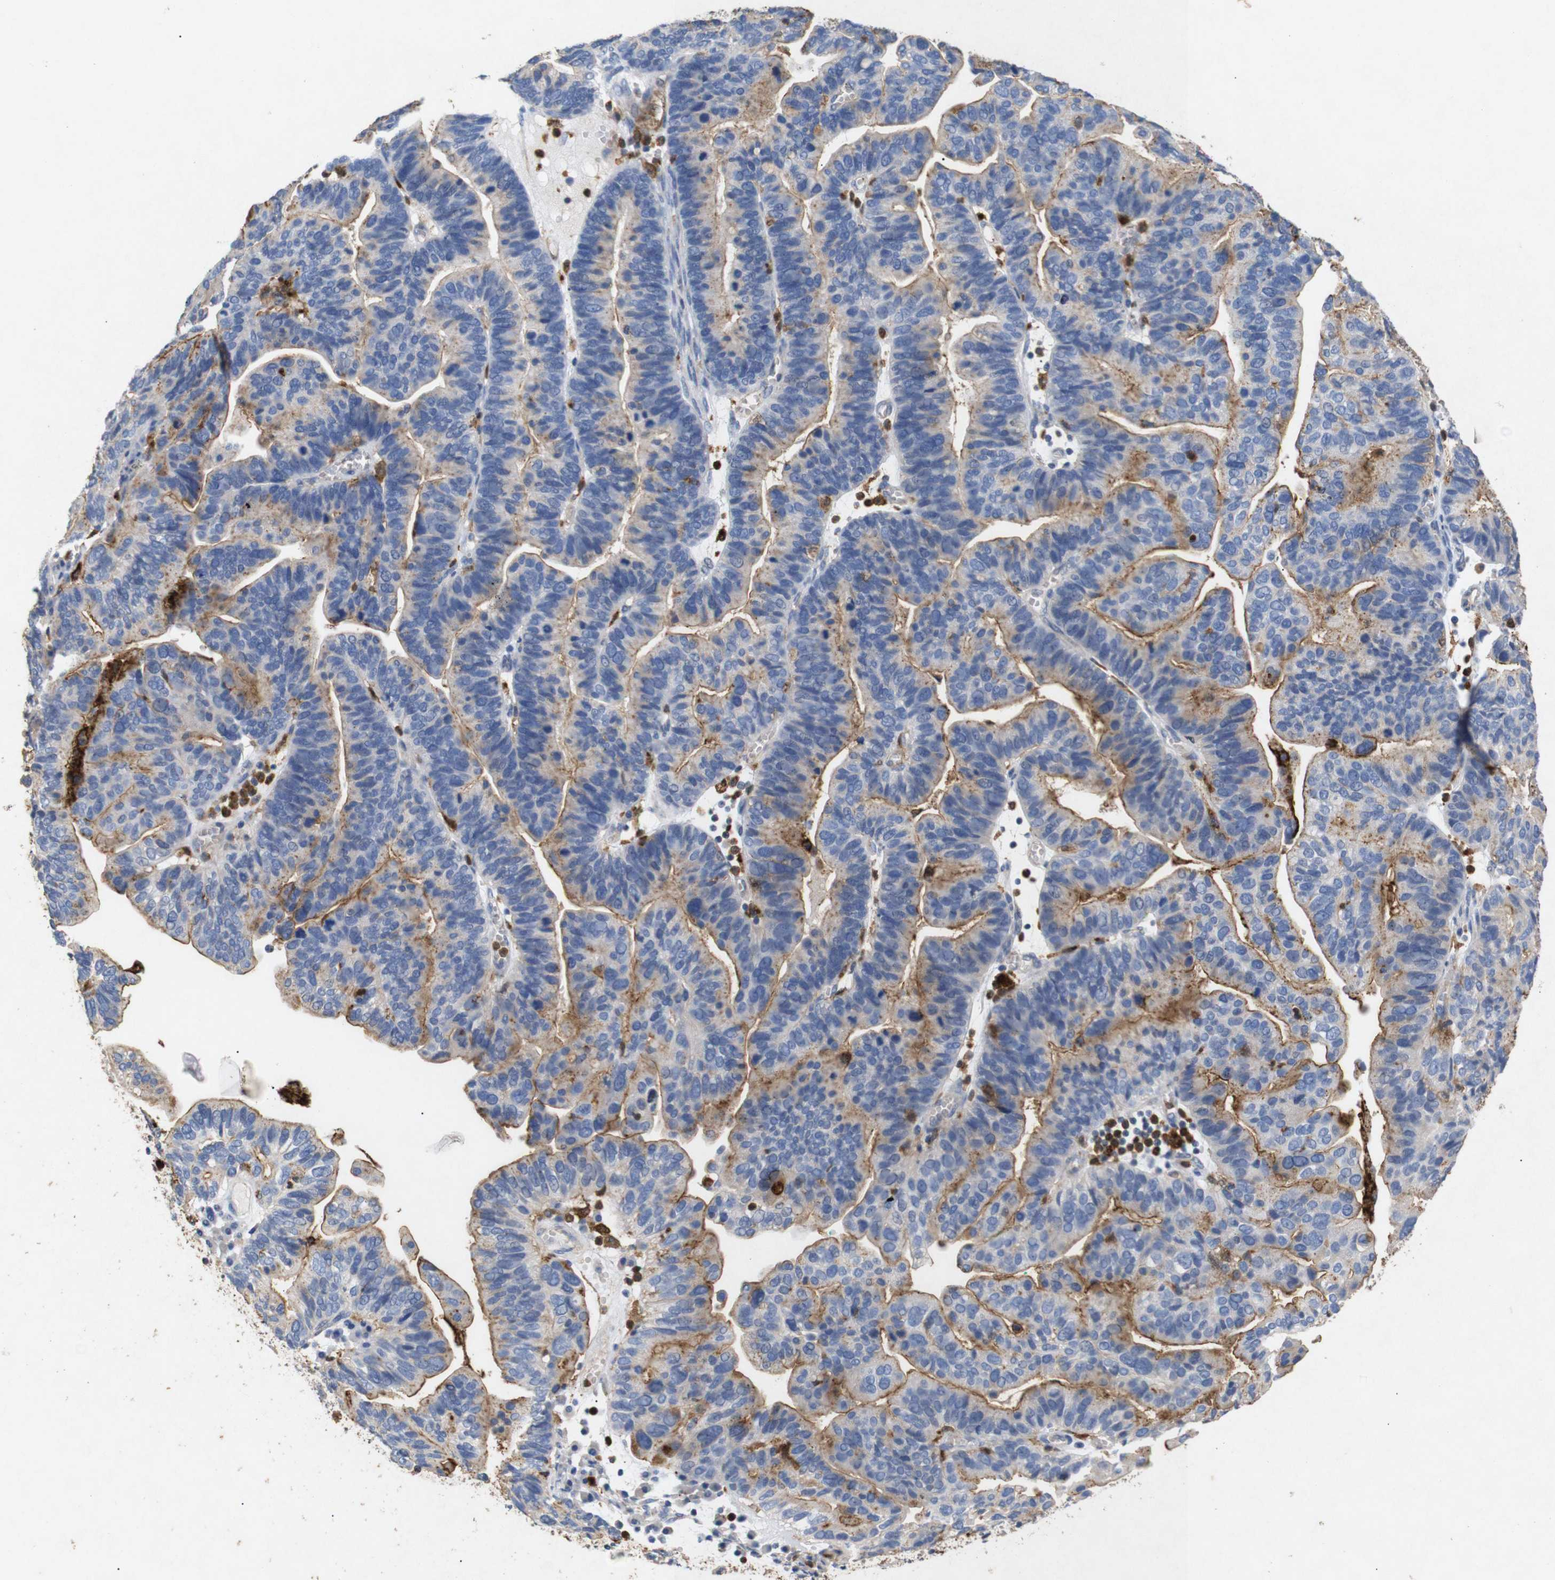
{"staining": {"intensity": "moderate", "quantity": "<25%", "location": "cytoplasmic/membranous"}, "tissue": "ovarian cancer", "cell_type": "Tumor cells", "image_type": "cancer", "snomed": [{"axis": "morphology", "description": "Cystadenocarcinoma, serous, NOS"}, {"axis": "topography", "description": "Ovary"}], "caption": "This histopathology image demonstrates immunohistochemistry (IHC) staining of human ovarian cancer, with low moderate cytoplasmic/membranous staining in about <25% of tumor cells.", "gene": "SDCBP", "patient": {"sex": "female", "age": 56}}